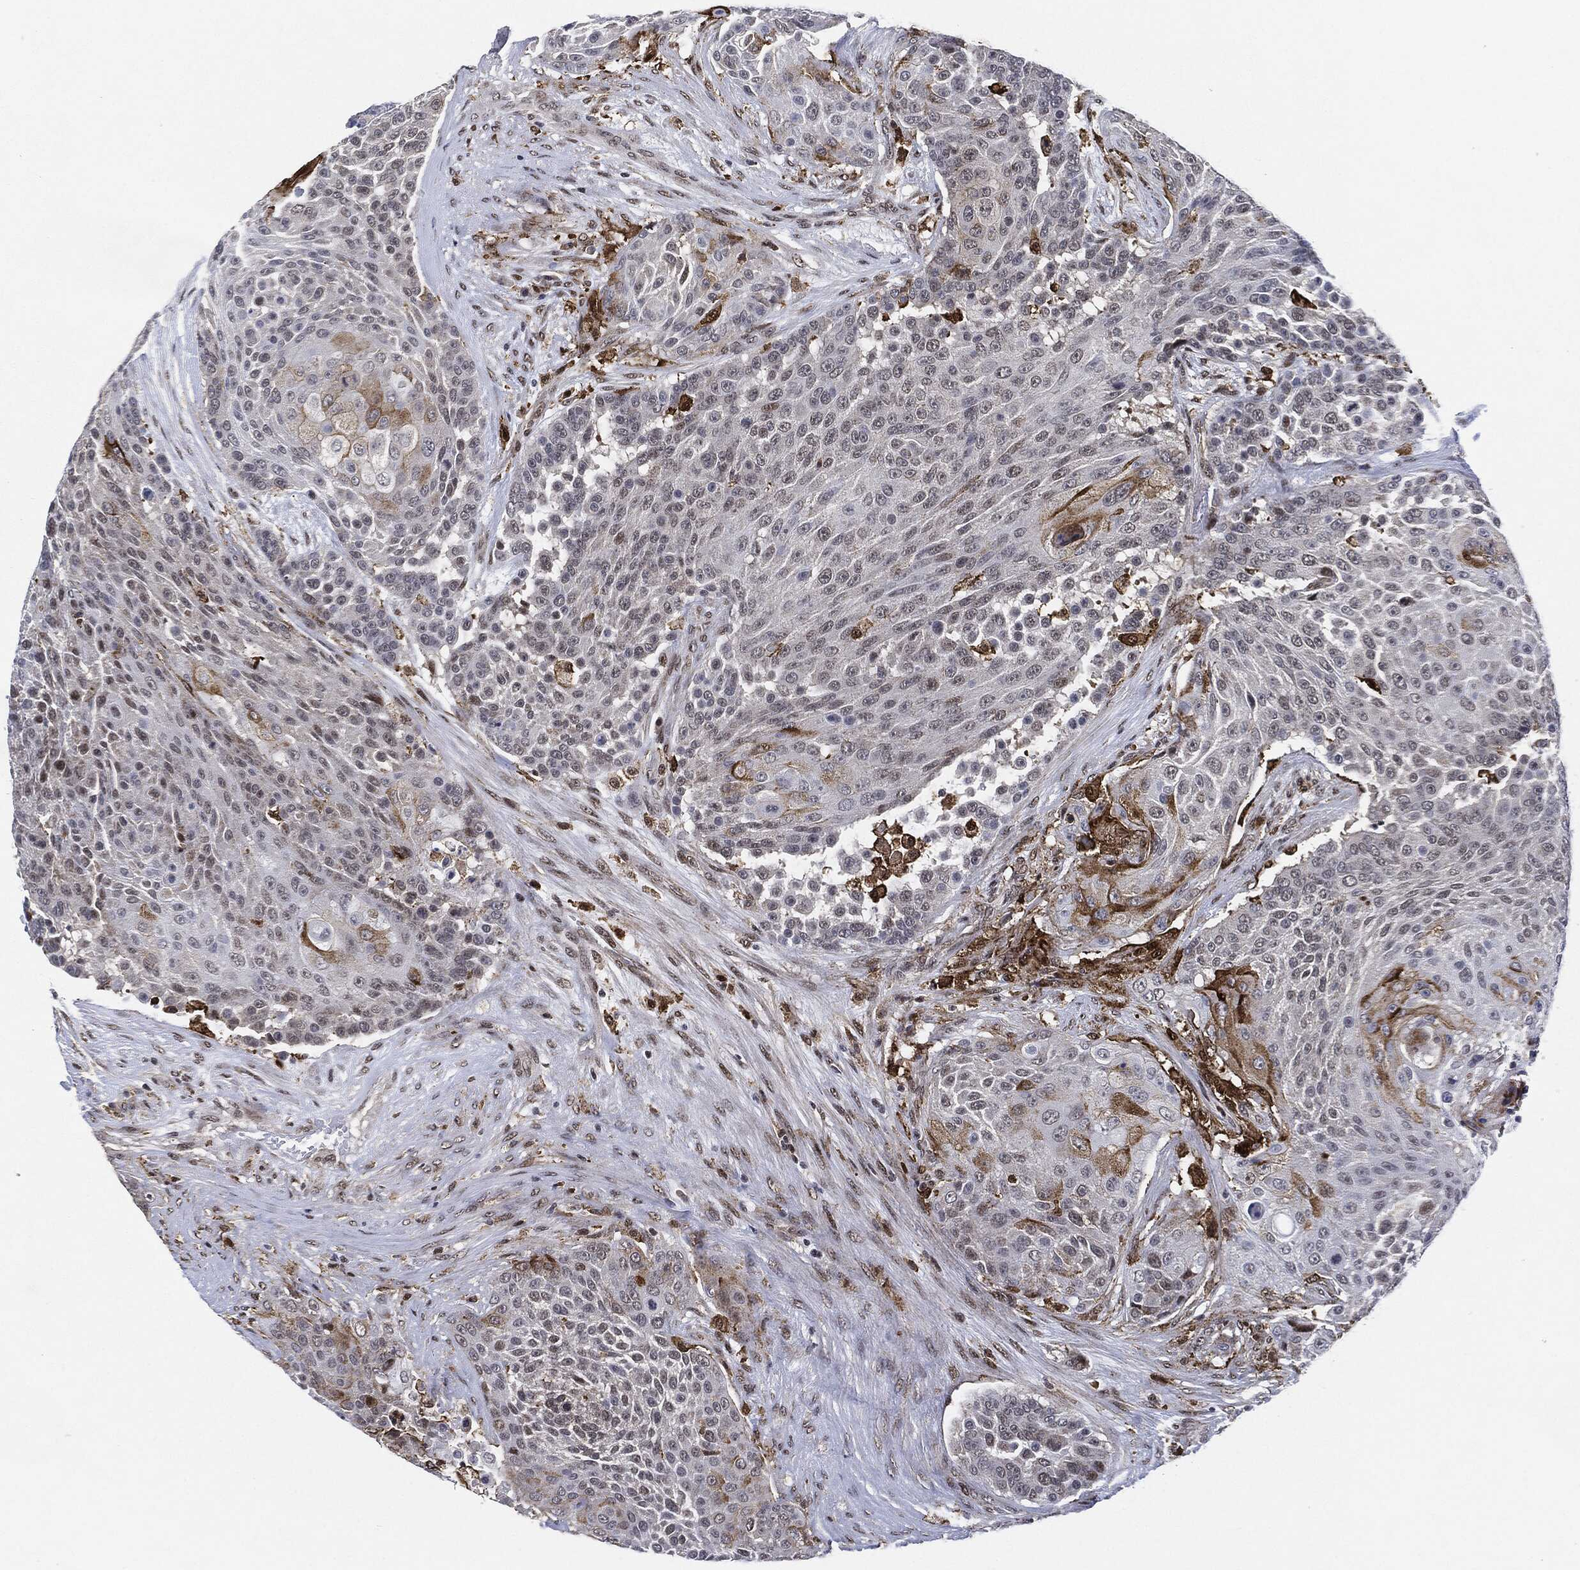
{"staining": {"intensity": "negative", "quantity": "none", "location": "none"}, "tissue": "urothelial cancer", "cell_type": "Tumor cells", "image_type": "cancer", "snomed": [{"axis": "morphology", "description": "Urothelial carcinoma, High grade"}, {"axis": "topography", "description": "Urinary bladder"}], "caption": "This is an IHC micrograph of human high-grade urothelial carcinoma. There is no expression in tumor cells.", "gene": "NANOS3", "patient": {"sex": "female", "age": 63}}